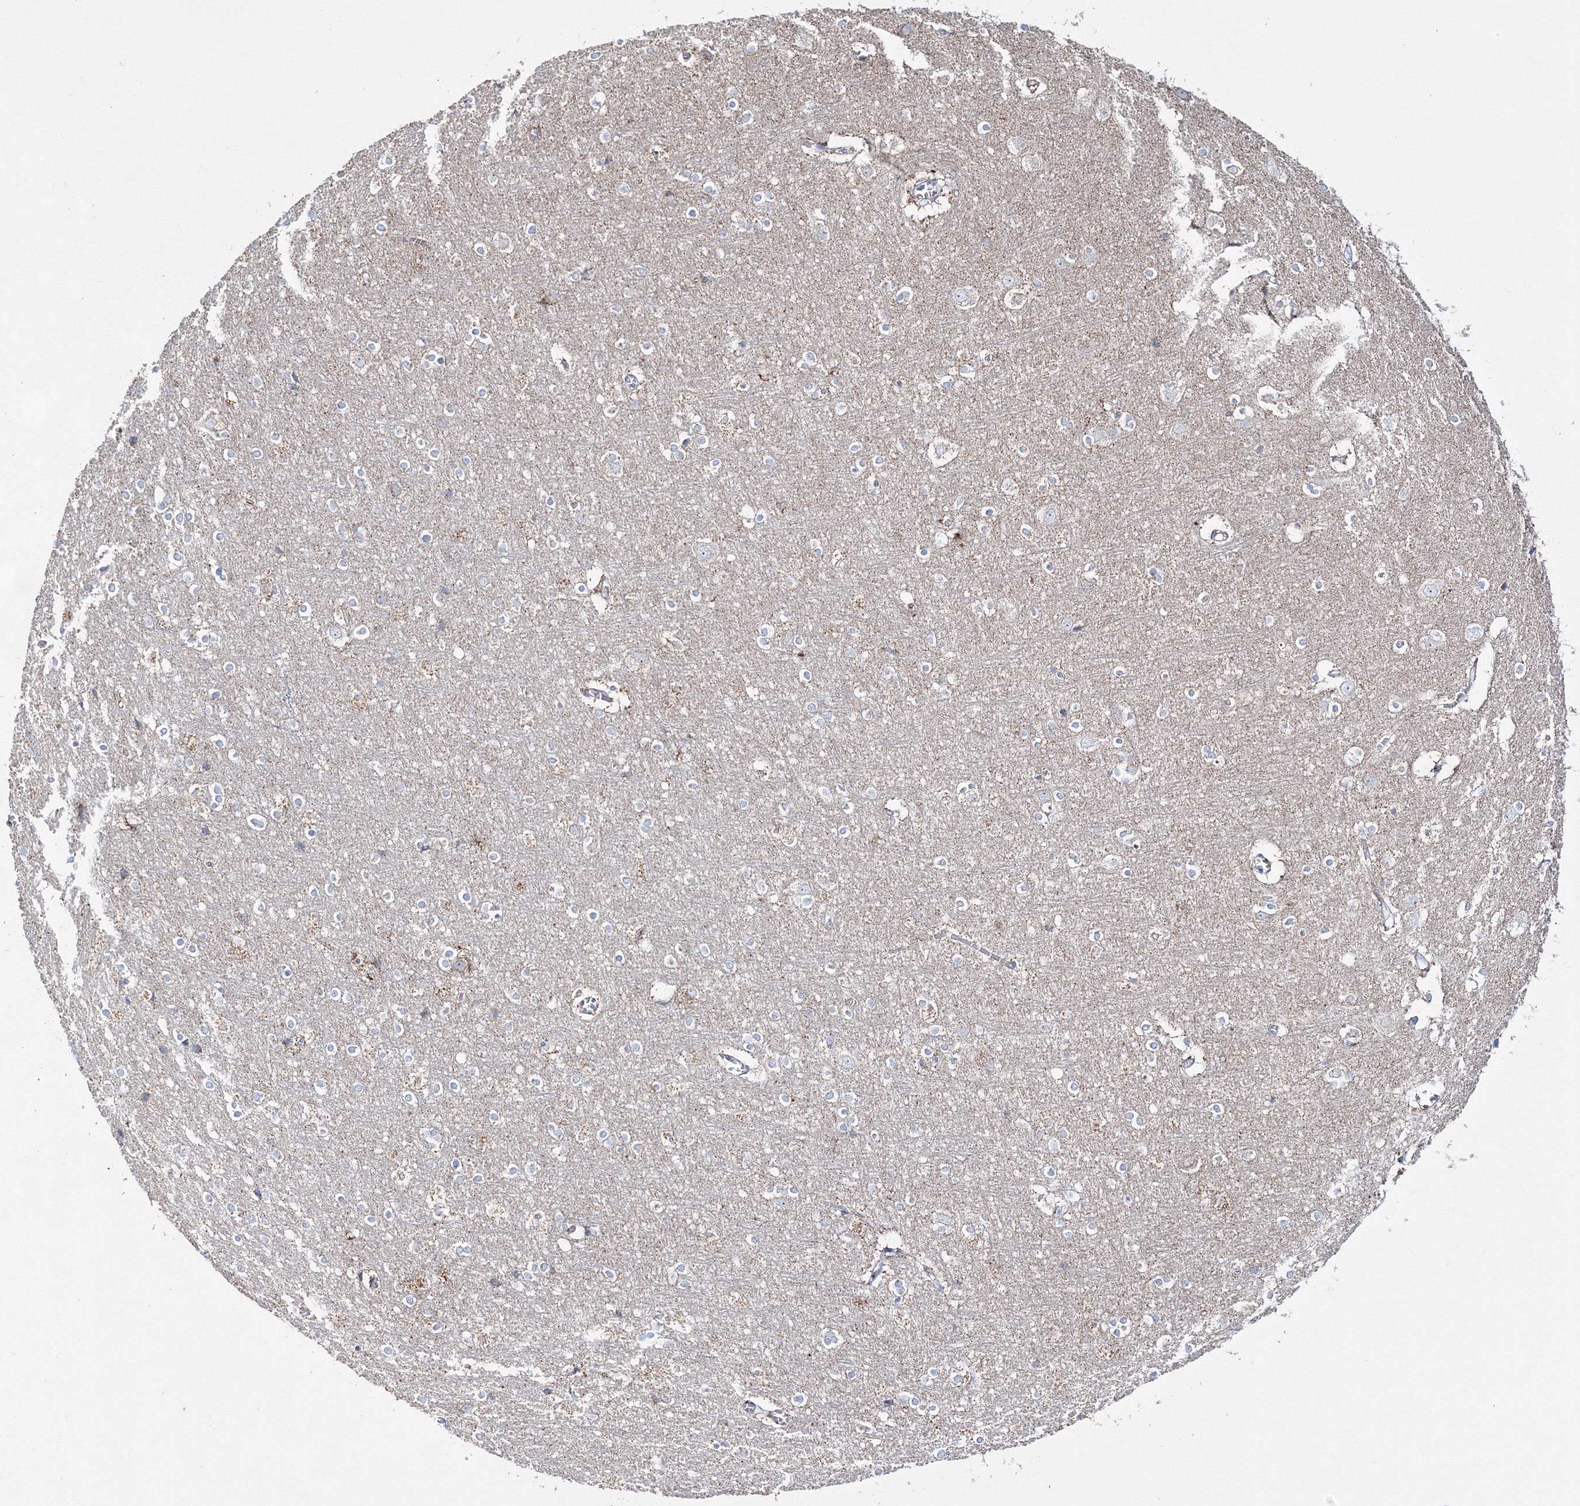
{"staining": {"intensity": "negative", "quantity": "none", "location": "none"}, "tissue": "cerebral cortex", "cell_type": "Endothelial cells", "image_type": "normal", "snomed": [{"axis": "morphology", "description": "Normal tissue, NOS"}, {"axis": "topography", "description": "Cerebral cortex"}], "caption": "An image of human cerebral cortex is negative for staining in endothelial cells. (Brightfield microscopy of DAB immunohistochemistry at high magnification).", "gene": "IGSF9", "patient": {"sex": "male", "age": 54}}